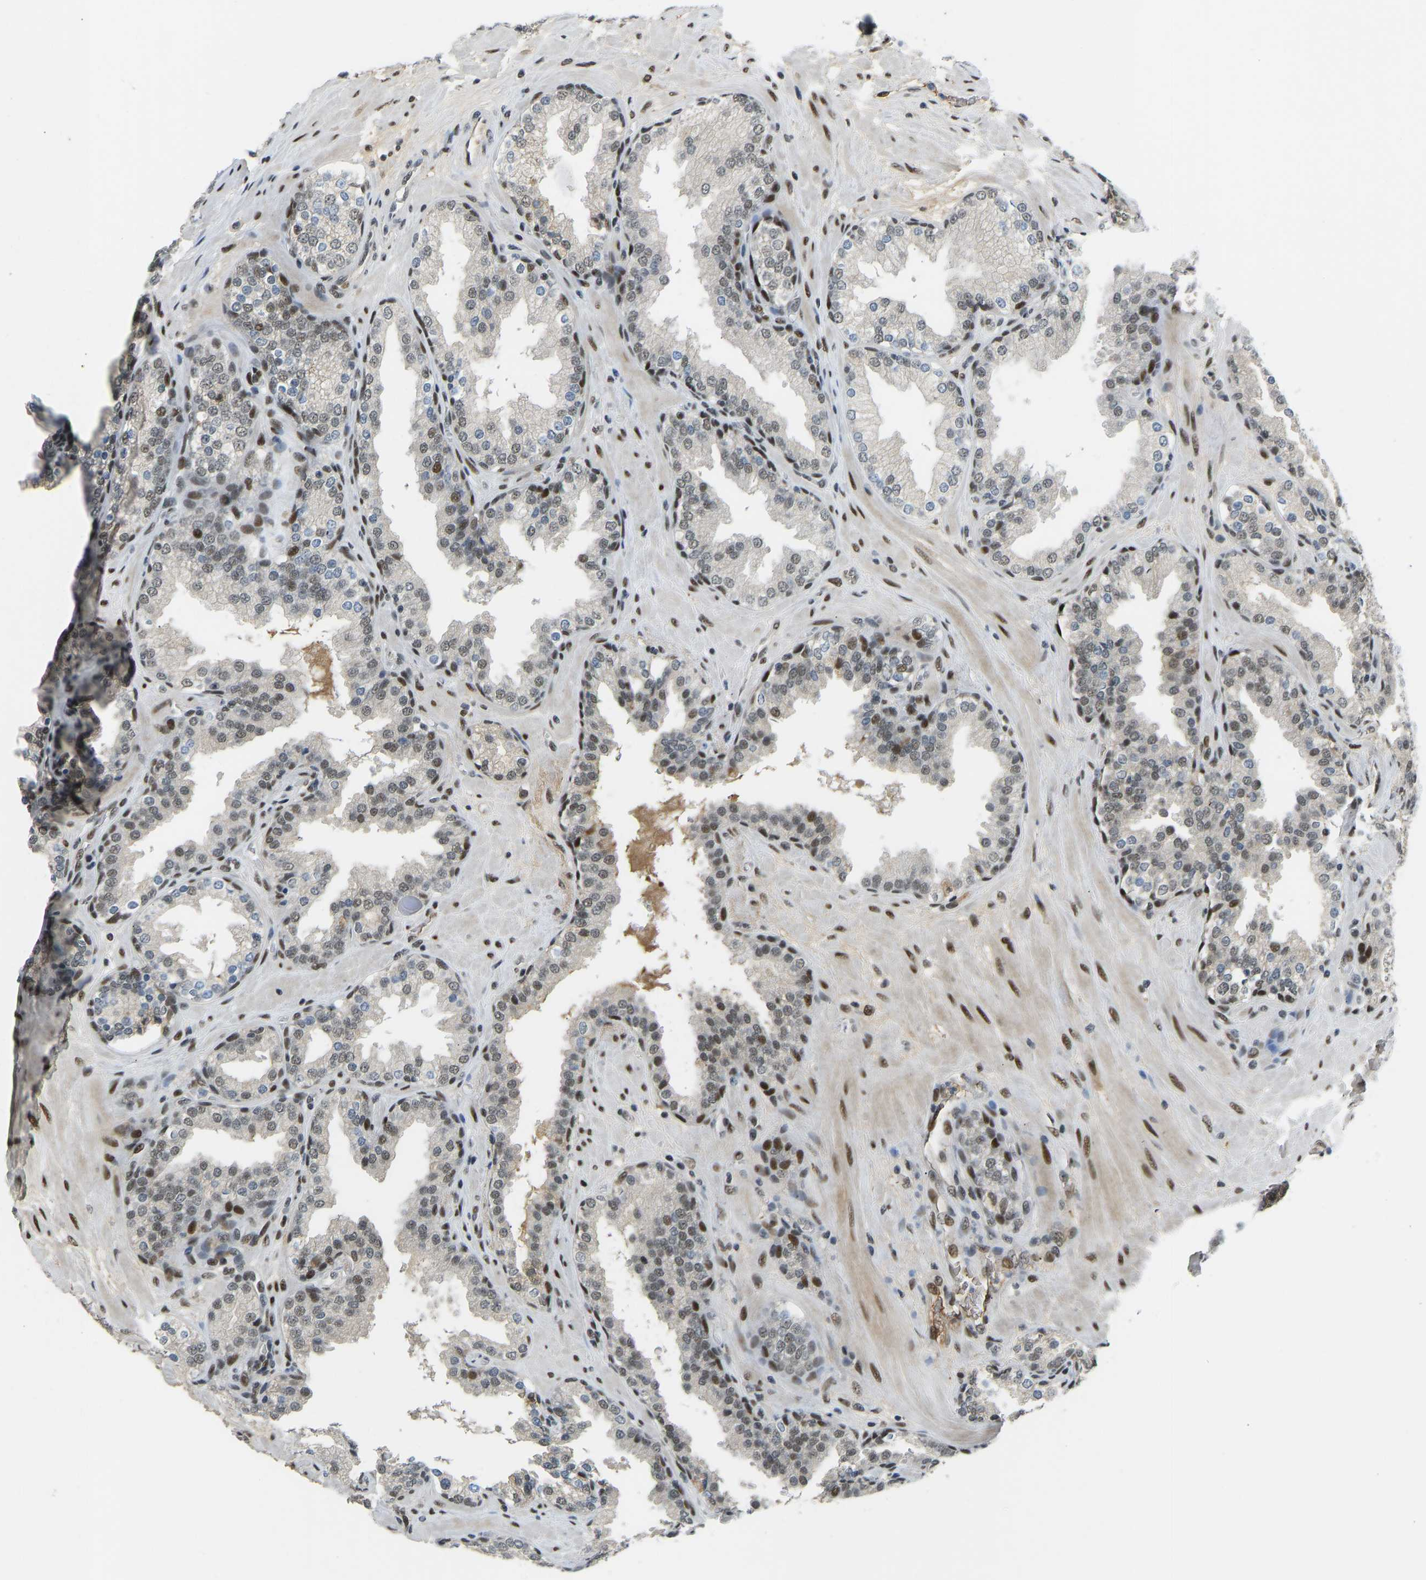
{"staining": {"intensity": "strong", "quantity": "<25%", "location": "nuclear"}, "tissue": "prostate", "cell_type": "Glandular cells", "image_type": "normal", "snomed": [{"axis": "morphology", "description": "Normal tissue, NOS"}, {"axis": "topography", "description": "Prostate"}], "caption": "Prostate stained for a protein (brown) displays strong nuclear positive positivity in approximately <25% of glandular cells.", "gene": "FOXK1", "patient": {"sex": "male", "age": 51}}